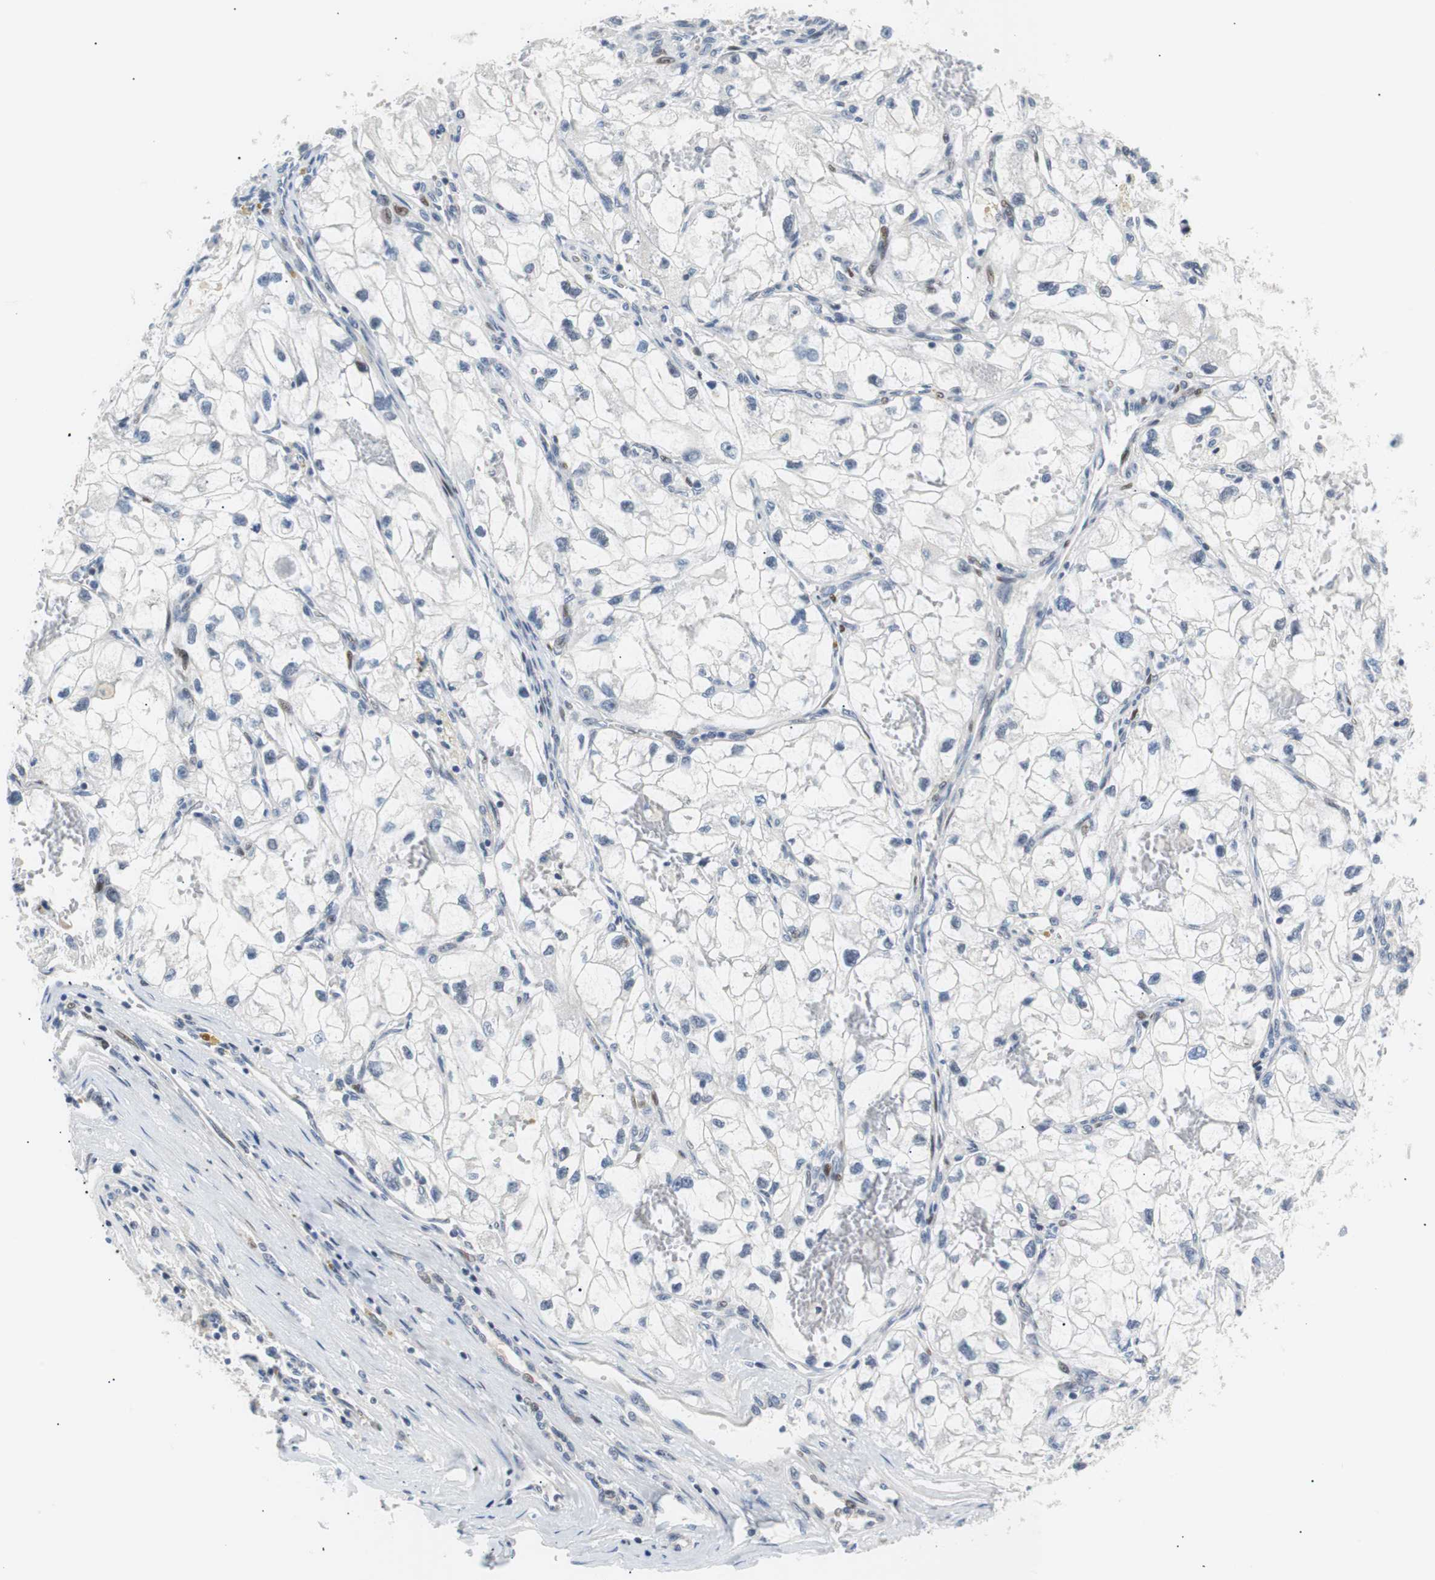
{"staining": {"intensity": "negative", "quantity": "none", "location": "none"}, "tissue": "renal cancer", "cell_type": "Tumor cells", "image_type": "cancer", "snomed": [{"axis": "morphology", "description": "Adenocarcinoma, NOS"}, {"axis": "topography", "description": "Kidney"}], "caption": "The image exhibits no staining of tumor cells in adenocarcinoma (renal). (Immunohistochemistry (ihc), brightfield microscopy, high magnification).", "gene": "MAP2K4", "patient": {"sex": "female", "age": 70}}